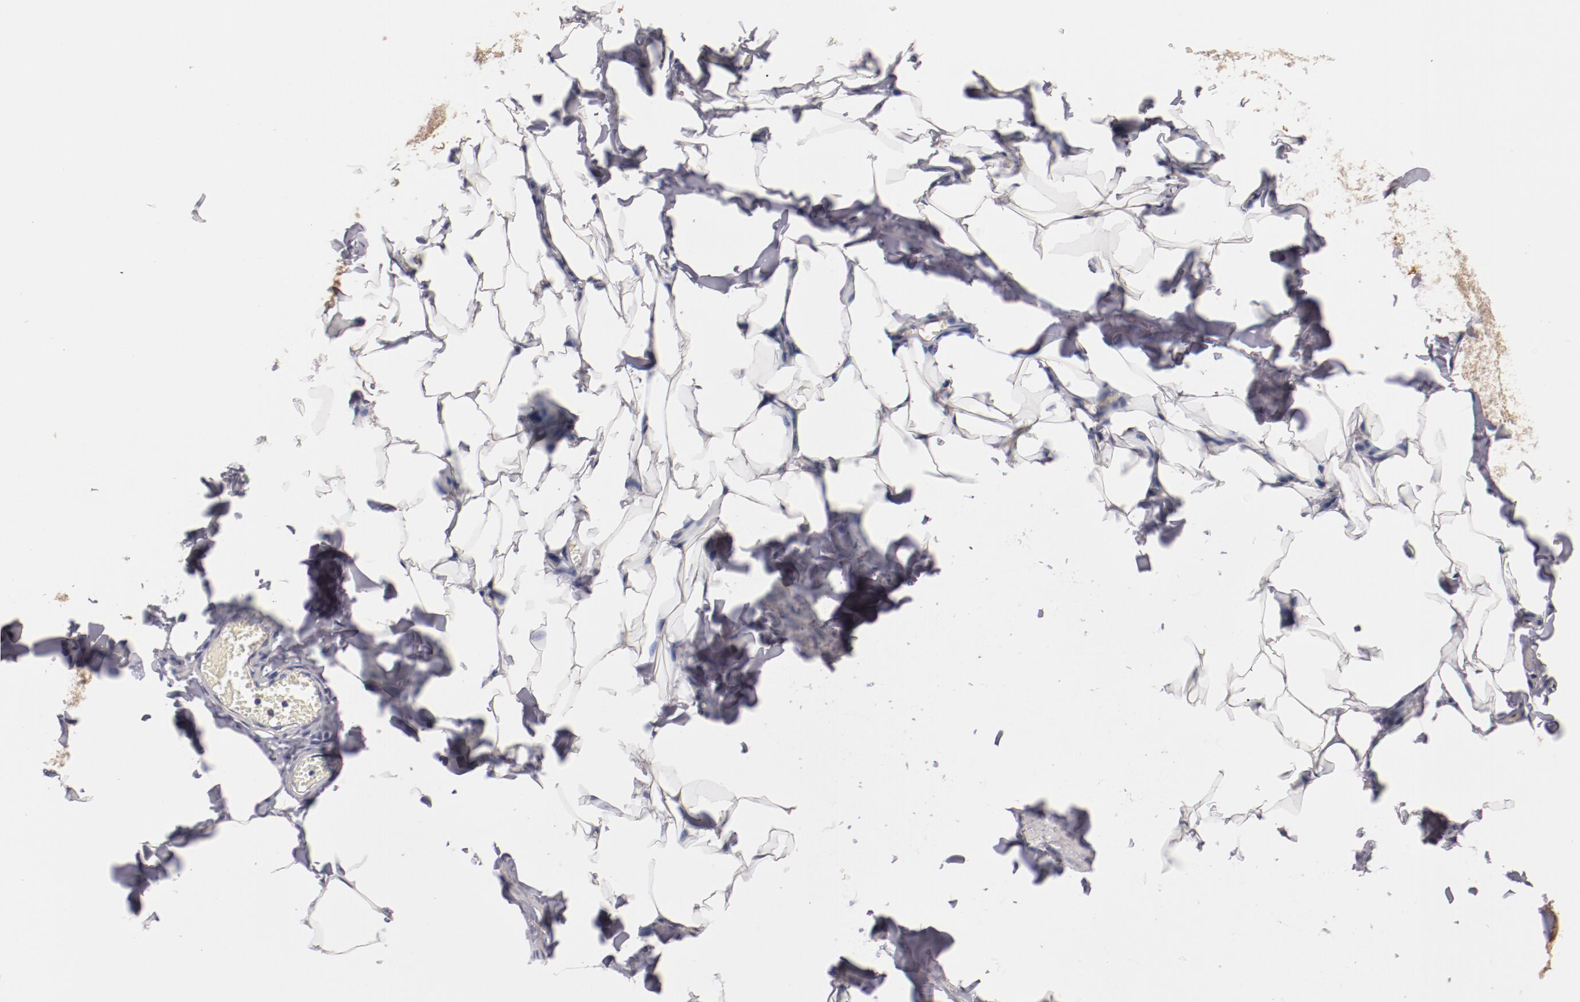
{"staining": {"intensity": "negative", "quantity": "none", "location": "none"}, "tissue": "adipose tissue", "cell_type": "Adipocytes", "image_type": "normal", "snomed": [{"axis": "morphology", "description": "Normal tissue, NOS"}, {"axis": "topography", "description": "Vascular tissue"}], "caption": "Adipocytes show no significant protein positivity in unremarkable adipose tissue.", "gene": "MBL2", "patient": {"sex": "male", "age": 41}}